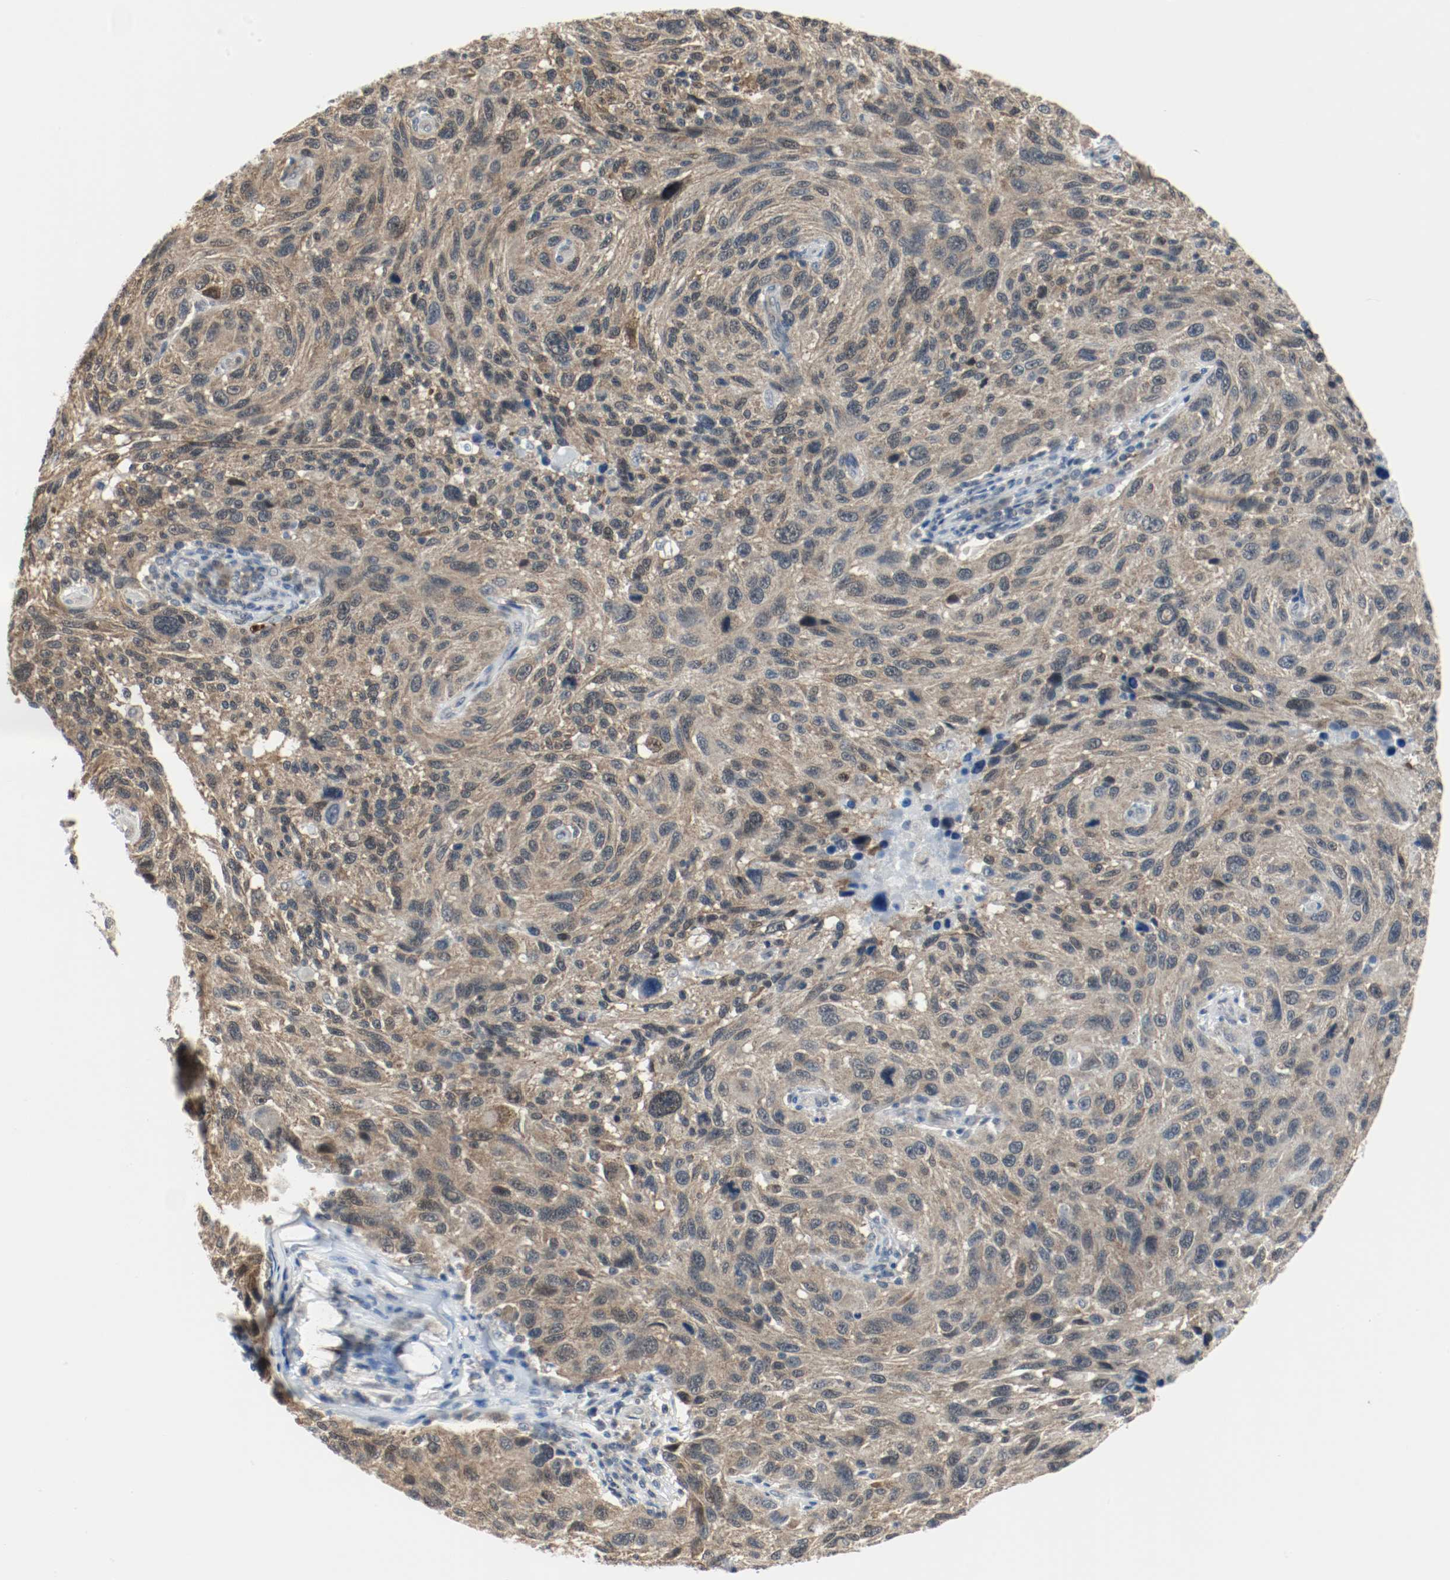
{"staining": {"intensity": "weak", "quantity": ">75%", "location": "cytoplasmic/membranous,nuclear"}, "tissue": "melanoma", "cell_type": "Tumor cells", "image_type": "cancer", "snomed": [{"axis": "morphology", "description": "Malignant melanoma, NOS"}, {"axis": "topography", "description": "Skin"}], "caption": "Immunohistochemical staining of melanoma shows low levels of weak cytoplasmic/membranous and nuclear staining in approximately >75% of tumor cells.", "gene": "PPME1", "patient": {"sex": "male", "age": 53}}